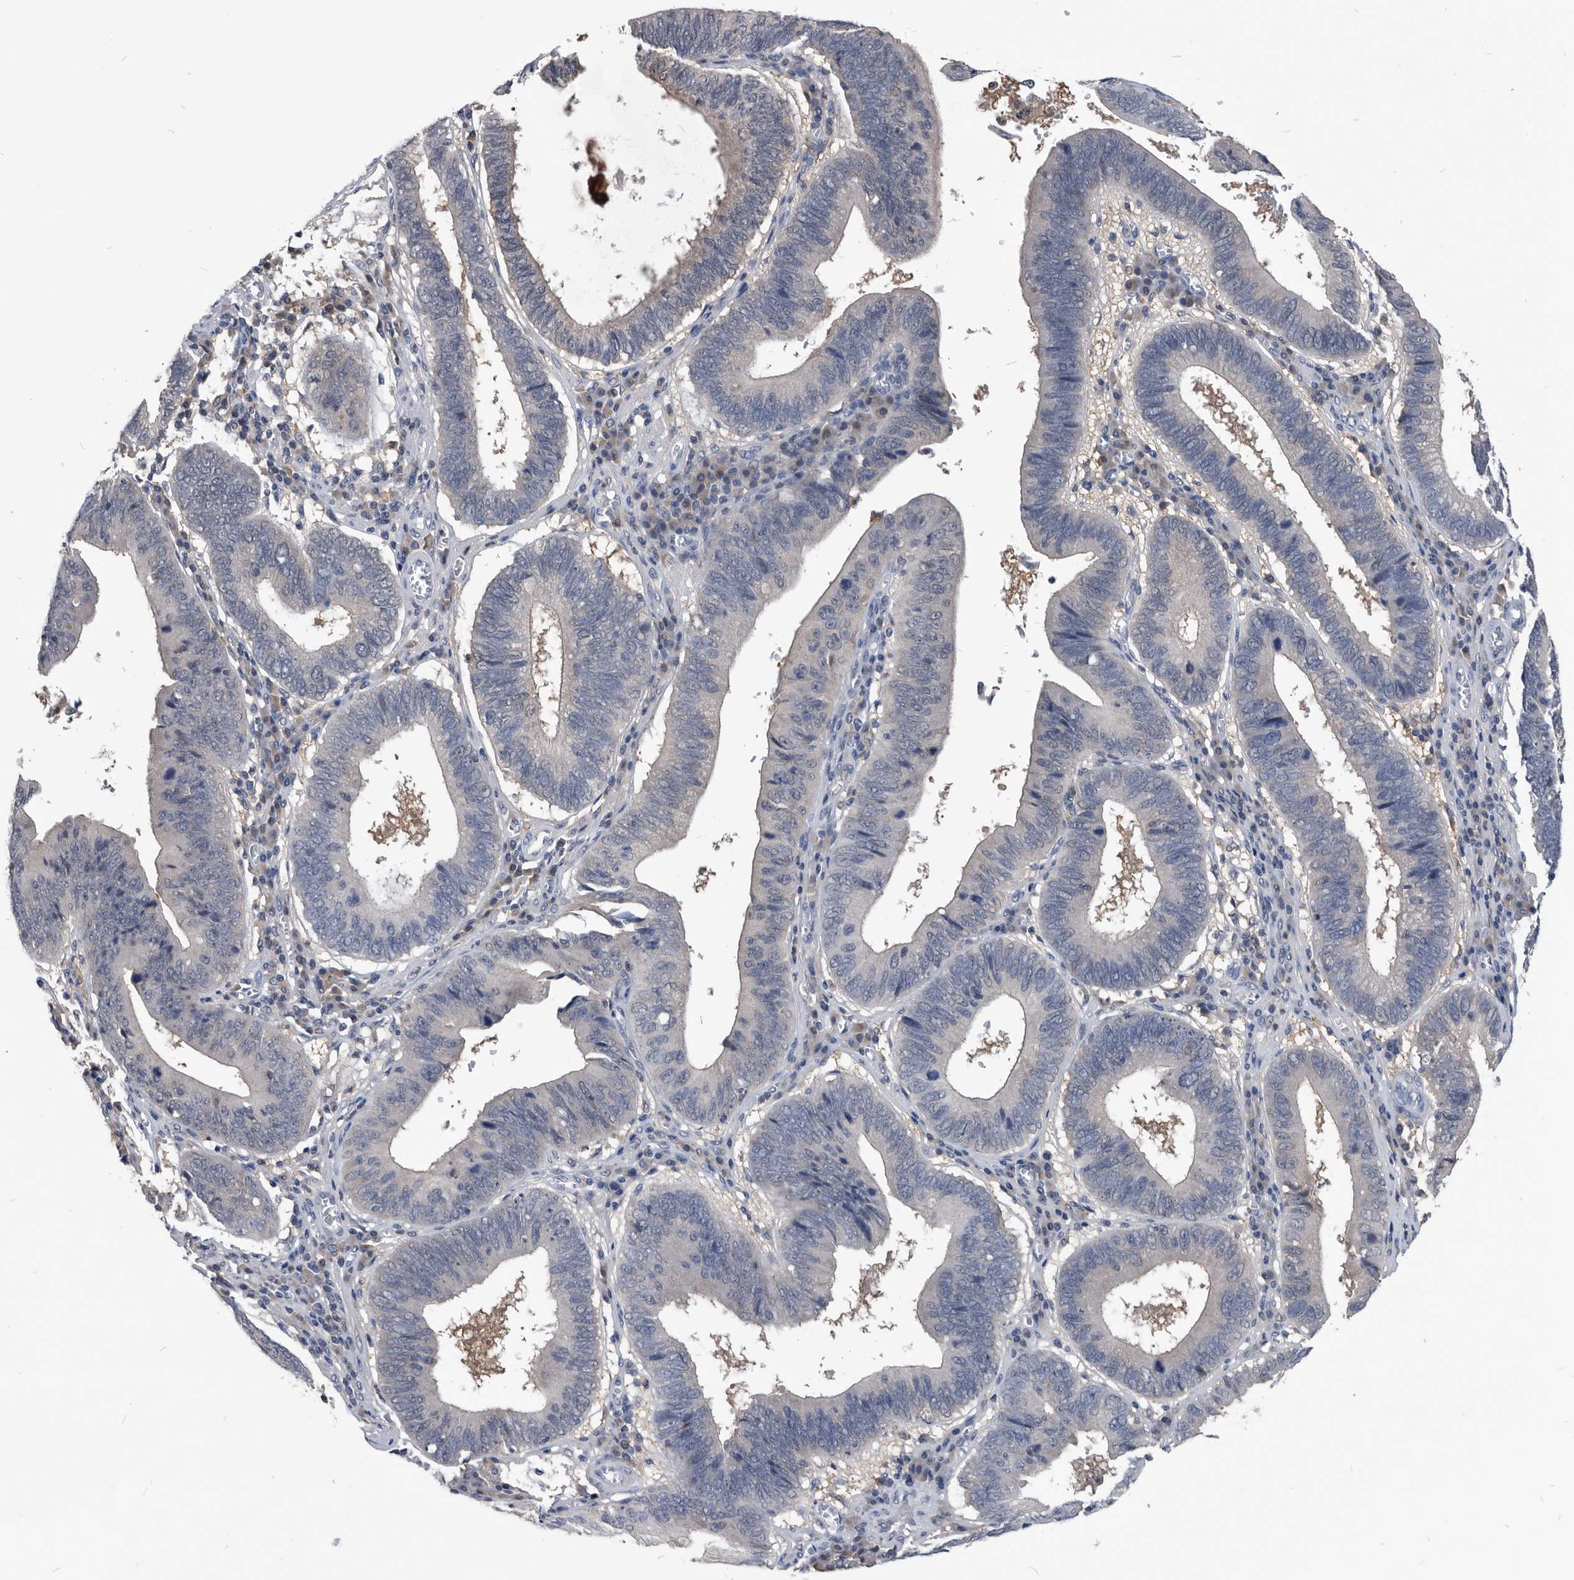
{"staining": {"intensity": "negative", "quantity": "none", "location": "none"}, "tissue": "stomach cancer", "cell_type": "Tumor cells", "image_type": "cancer", "snomed": [{"axis": "morphology", "description": "Adenocarcinoma, NOS"}, {"axis": "topography", "description": "Stomach"}], "caption": "Stomach cancer (adenocarcinoma) was stained to show a protein in brown. There is no significant positivity in tumor cells.", "gene": "PDXK", "patient": {"sex": "male", "age": 59}}